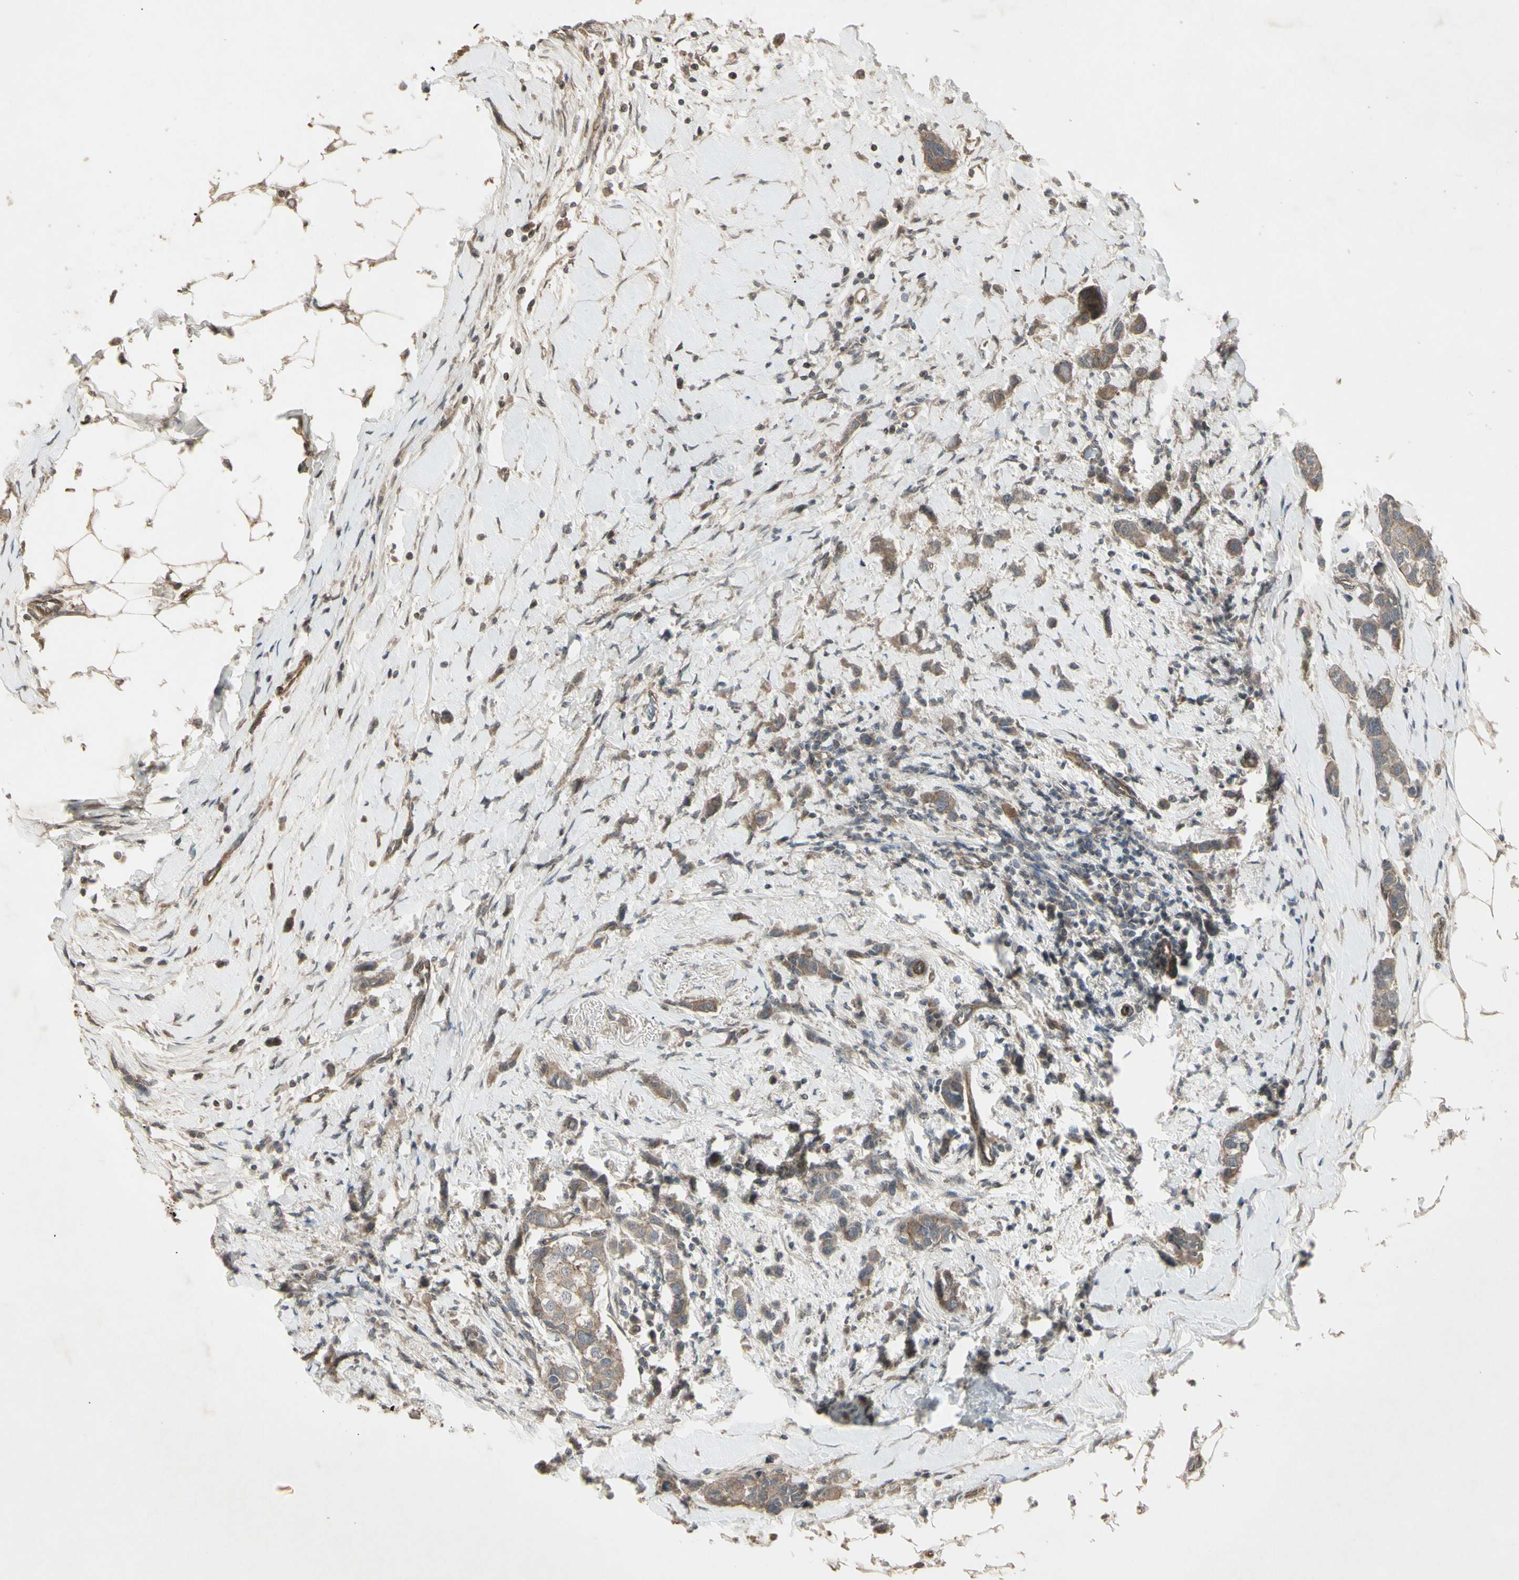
{"staining": {"intensity": "weak", "quantity": ">75%", "location": "cytoplasmic/membranous"}, "tissue": "breast cancer", "cell_type": "Tumor cells", "image_type": "cancer", "snomed": [{"axis": "morphology", "description": "Normal tissue, NOS"}, {"axis": "morphology", "description": "Duct carcinoma"}, {"axis": "topography", "description": "Breast"}], "caption": "Breast cancer tissue shows weak cytoplasmic/membranous expression in approximately >75% of tumor cells", "gene": "JAG1", "patient": {"sex": "female", "age": 50}}